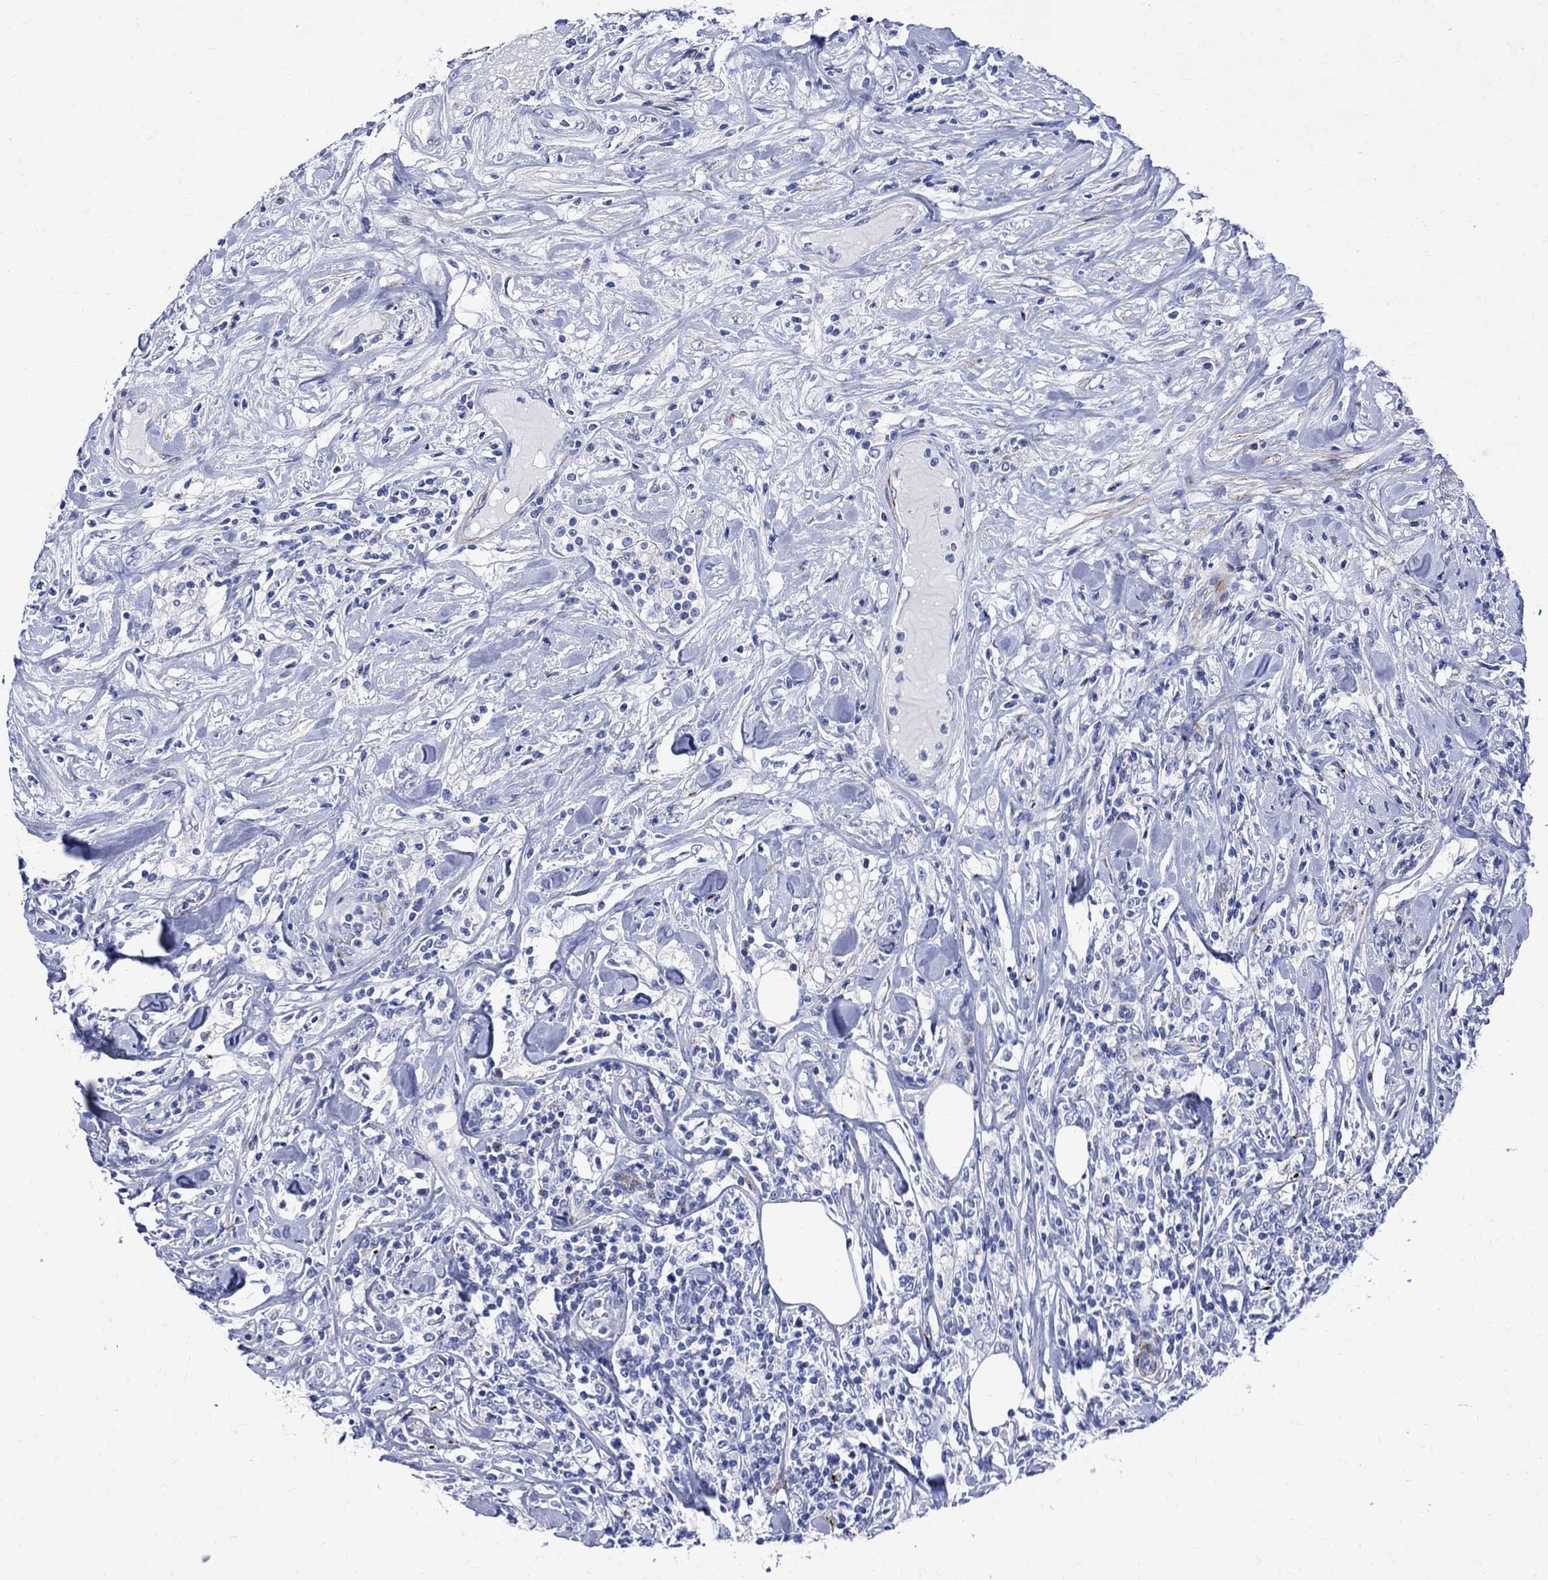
{"staining": {"intensity": "negative", "quantity": "none", "location": "none"}, "tissue": "lymphoma", "cell_type": "Tumor cells", "image_type": "cancer", "snomed": [{"axis": "morphology", "description": "Malignant lymphoma, non-Hodgkin's type, High grade"}, {"axis": "topography", "description": "Lymph node"}], "caption": "IHC photomicrograph of neoplastic tissue: human lymphoma stained with DAB (3,3'-diaminobenzidine) demonstrates no significant protein staining in tumor cells.", "gene": "PARVB", "patient": {"sex": "female", "age": 84}}